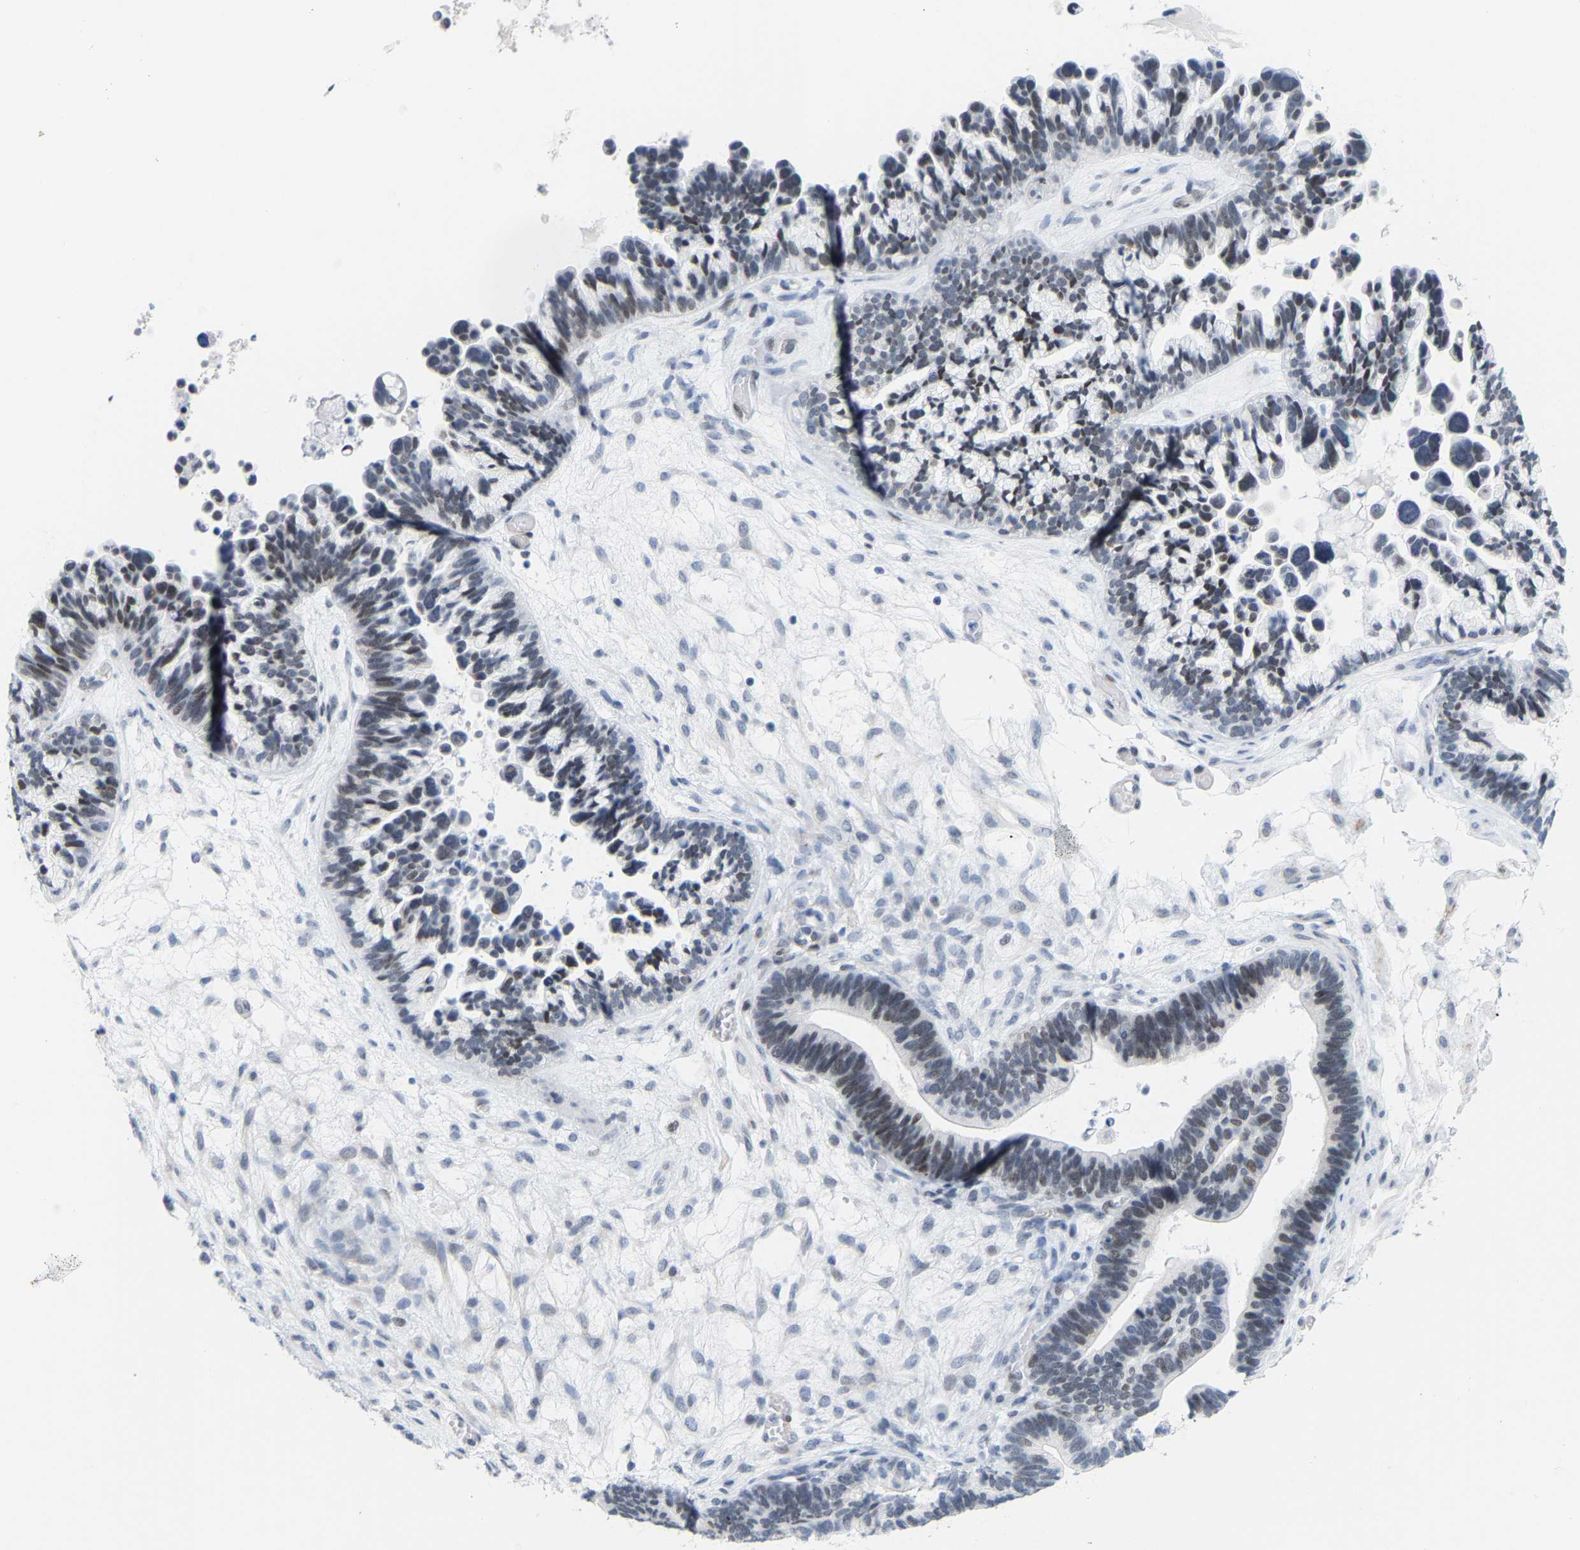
{"staining": {"intensity": "weak", "quantity": ">75%", "location": "nuclear"}, "tissue": "ovarian cancer", "cell_type": "Tumor cells", "image_type": "cancer", "snomed": [{"axis": "morphology", "description": "Cystadenocarcinoma, serous, NOS"}, {"axis": "topography", "description": "Ovary"}], "caption": "Human ovarian serous cystadenocarcinoma stained with a brown dye reveals weak nuclear positive positivity in about >75% of tumor cells.", "gene": "FAM180A", "patient": {"sex": "female", "age": 56}}